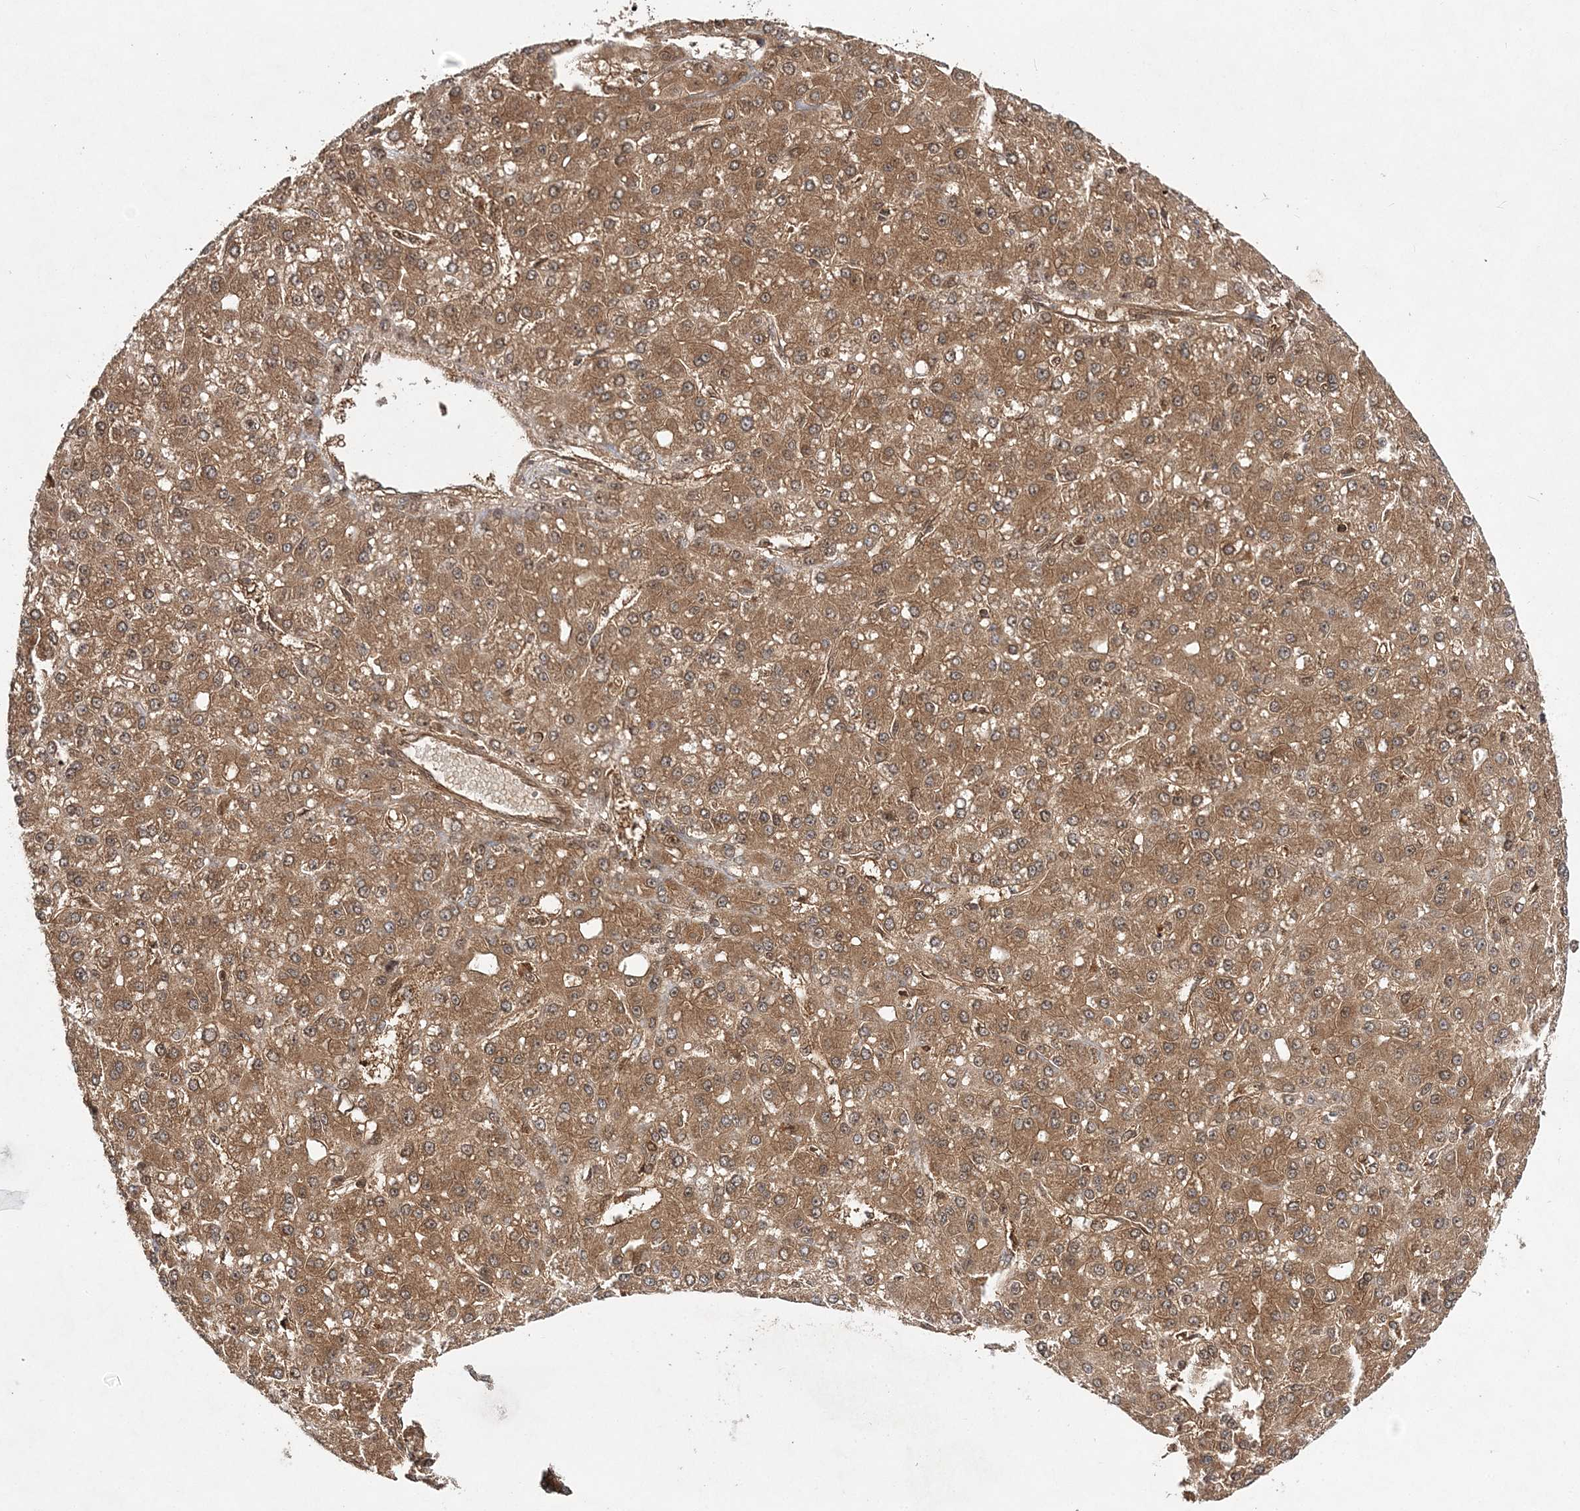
{"staining": {"intensity": "moderate", "quantity": ">75%", "location": "cytoplasmic/membranous"}, "tissue": "liver cancer", "cell_type": "Tumor cells", "image_type": "cancer", "snomed": [{"axis": "morphology", "description": "Carcinoma, Hepatocellular, NOS"}, {"axis": "topography", "description": "Liver"}], "caption": "Human liver cancer (hepatocellular carcinoma) stained with a brown dye demonstrates moderate cytoplasmic/membranous positive staining in approximately >75% of tumor cells.", "gene": "NIF3L1", "patient": {"sex": "male", "age": 67}}